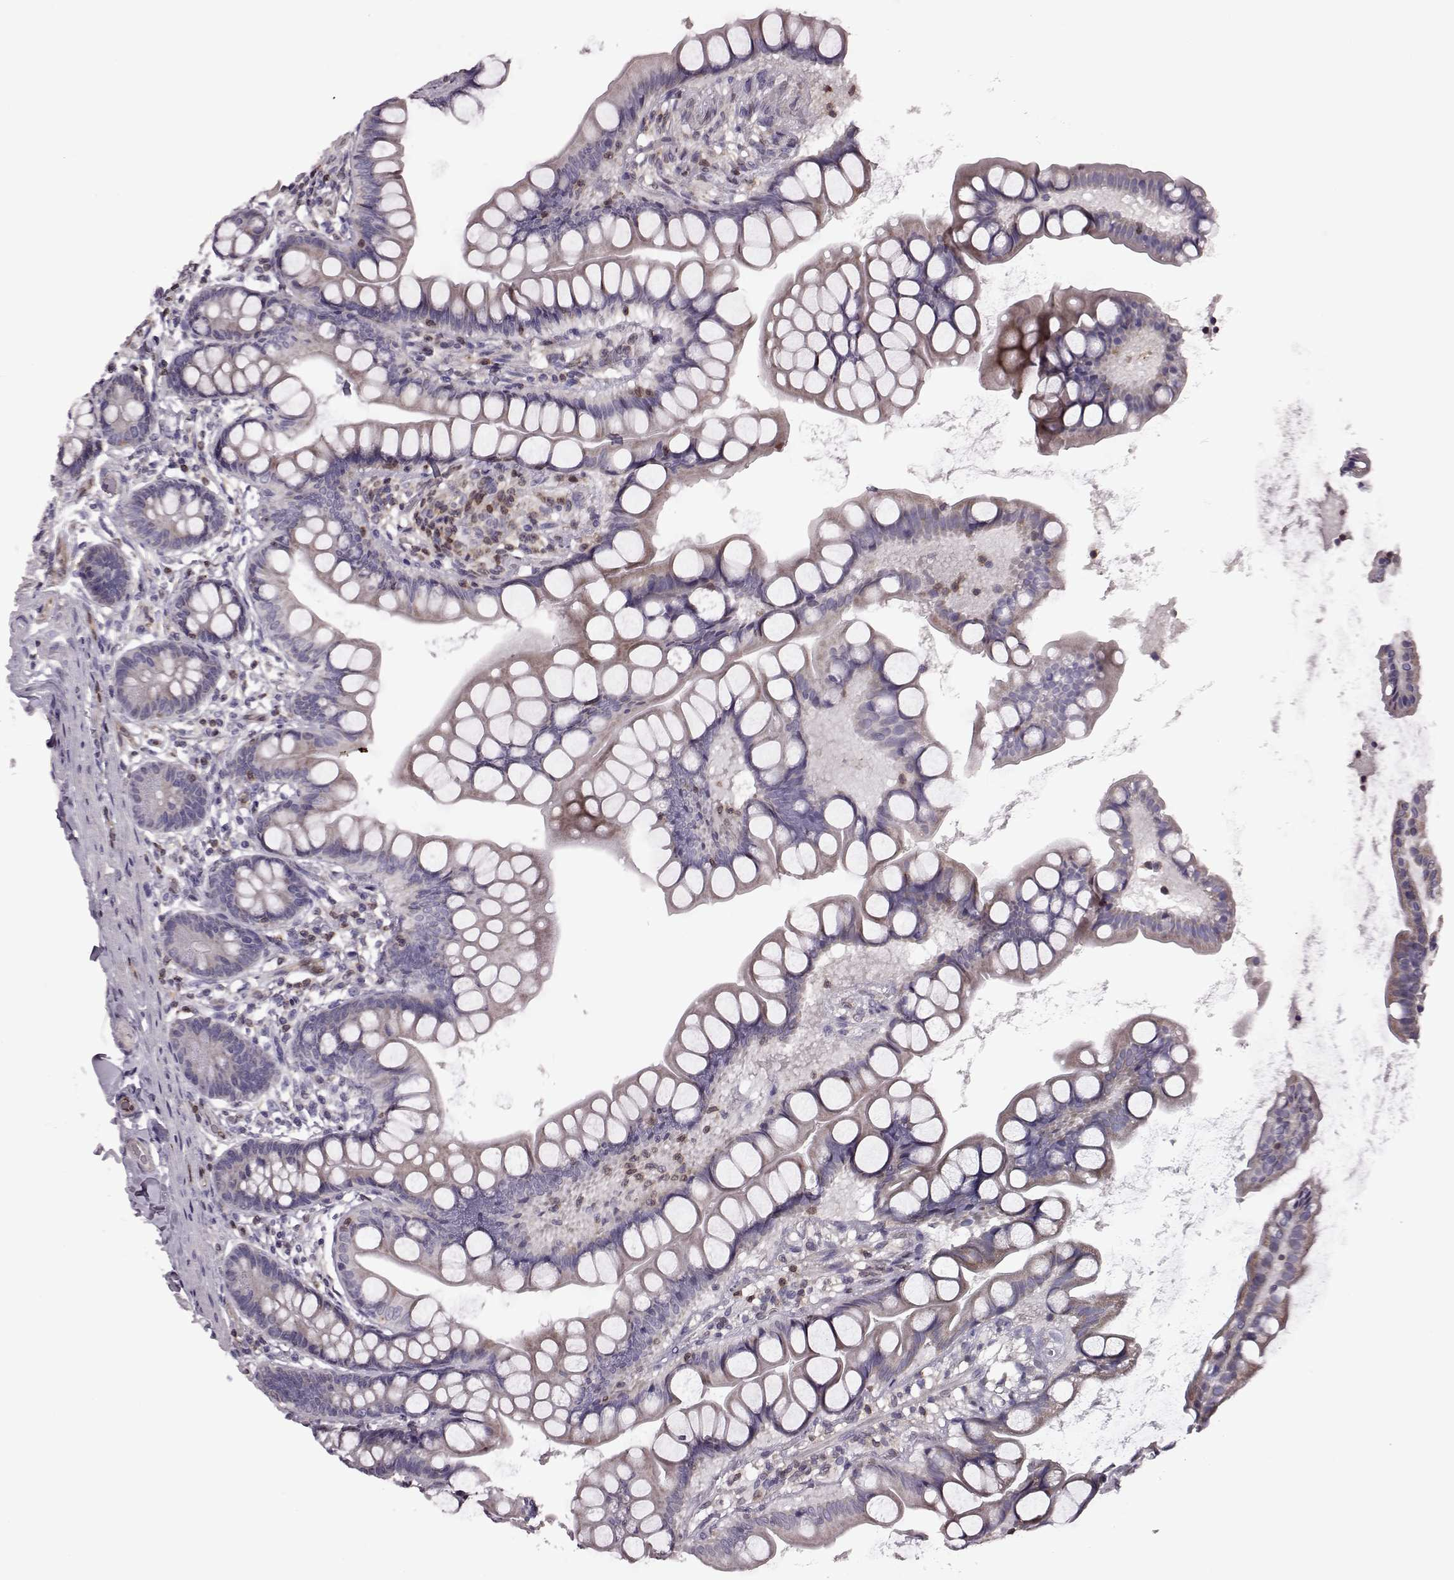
{"staining": {"intensity": "negative", "quantity": "none", "location": "none"}, "tissue": "small intestine", "cell_type": "Glandular cells", "image_type": "normal", "snomed": [{"axis": "morphology", "description": "Normal tissue, NOS"}, {"axis": "topography", "description": "Small intestine"}], "caption": "The photomicrograph exhibits no staining of glandular cells in unremarkable small intestine.", "gene": "CDC42SE1", "patient": {"sex": "male", "age": 70}}